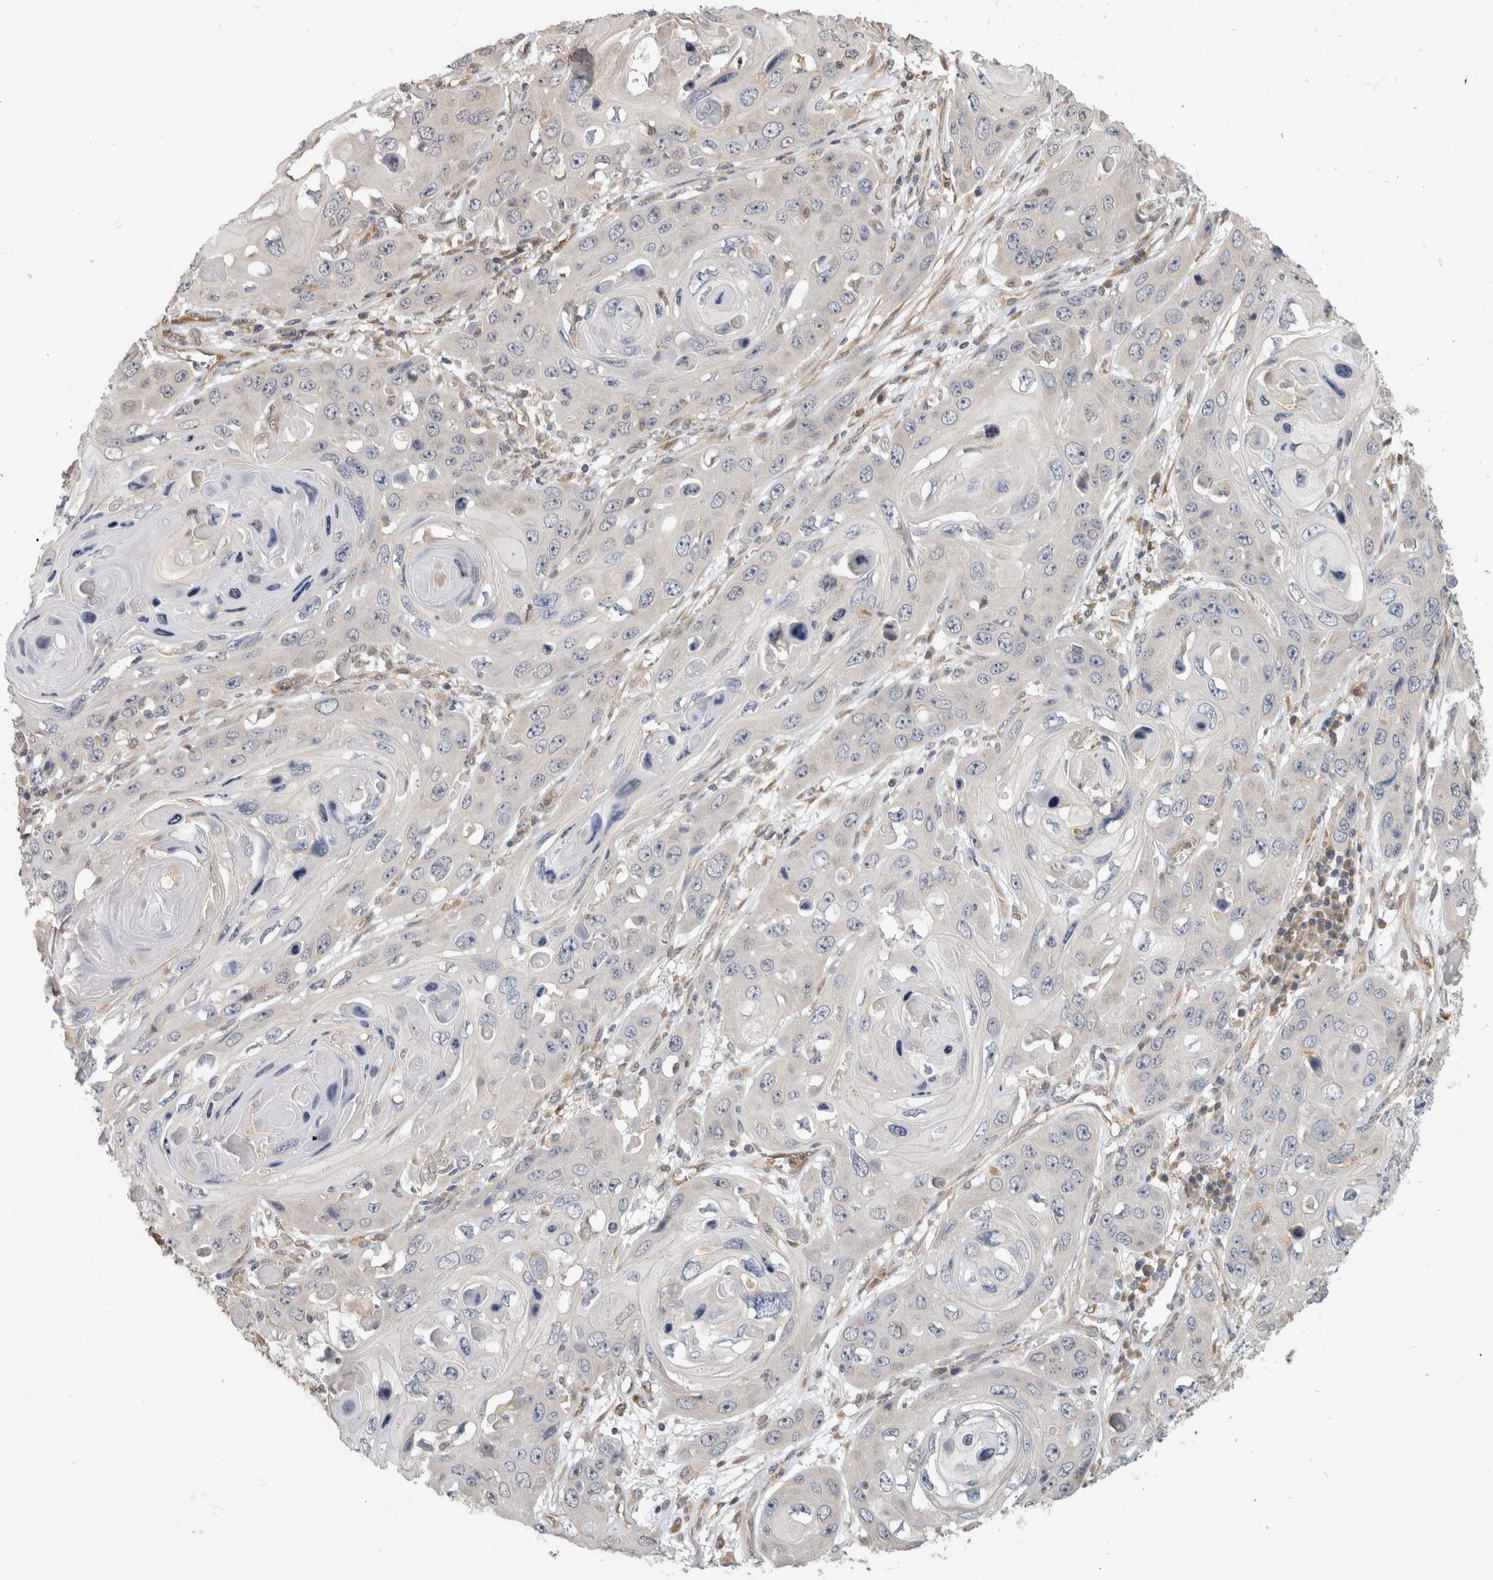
{"staining": {"intensity": "negative", "quantity": "none", "location": "none"}, "tissue": "skin cancer", "cell_type": "Tumor cells", "image_type": "cancer", "snomed": [{"axis": "morphology", "description": "Squamous cell carcinoma, NOS"}, {"axis": "topography", "description": "Skin"}], "caption": "Protein analysis of squamous cell carcinoma (skin) displays no significant staining in tumor cells.", "gene": "PGM1", "patient": {"sex": "male", "age": 55}}